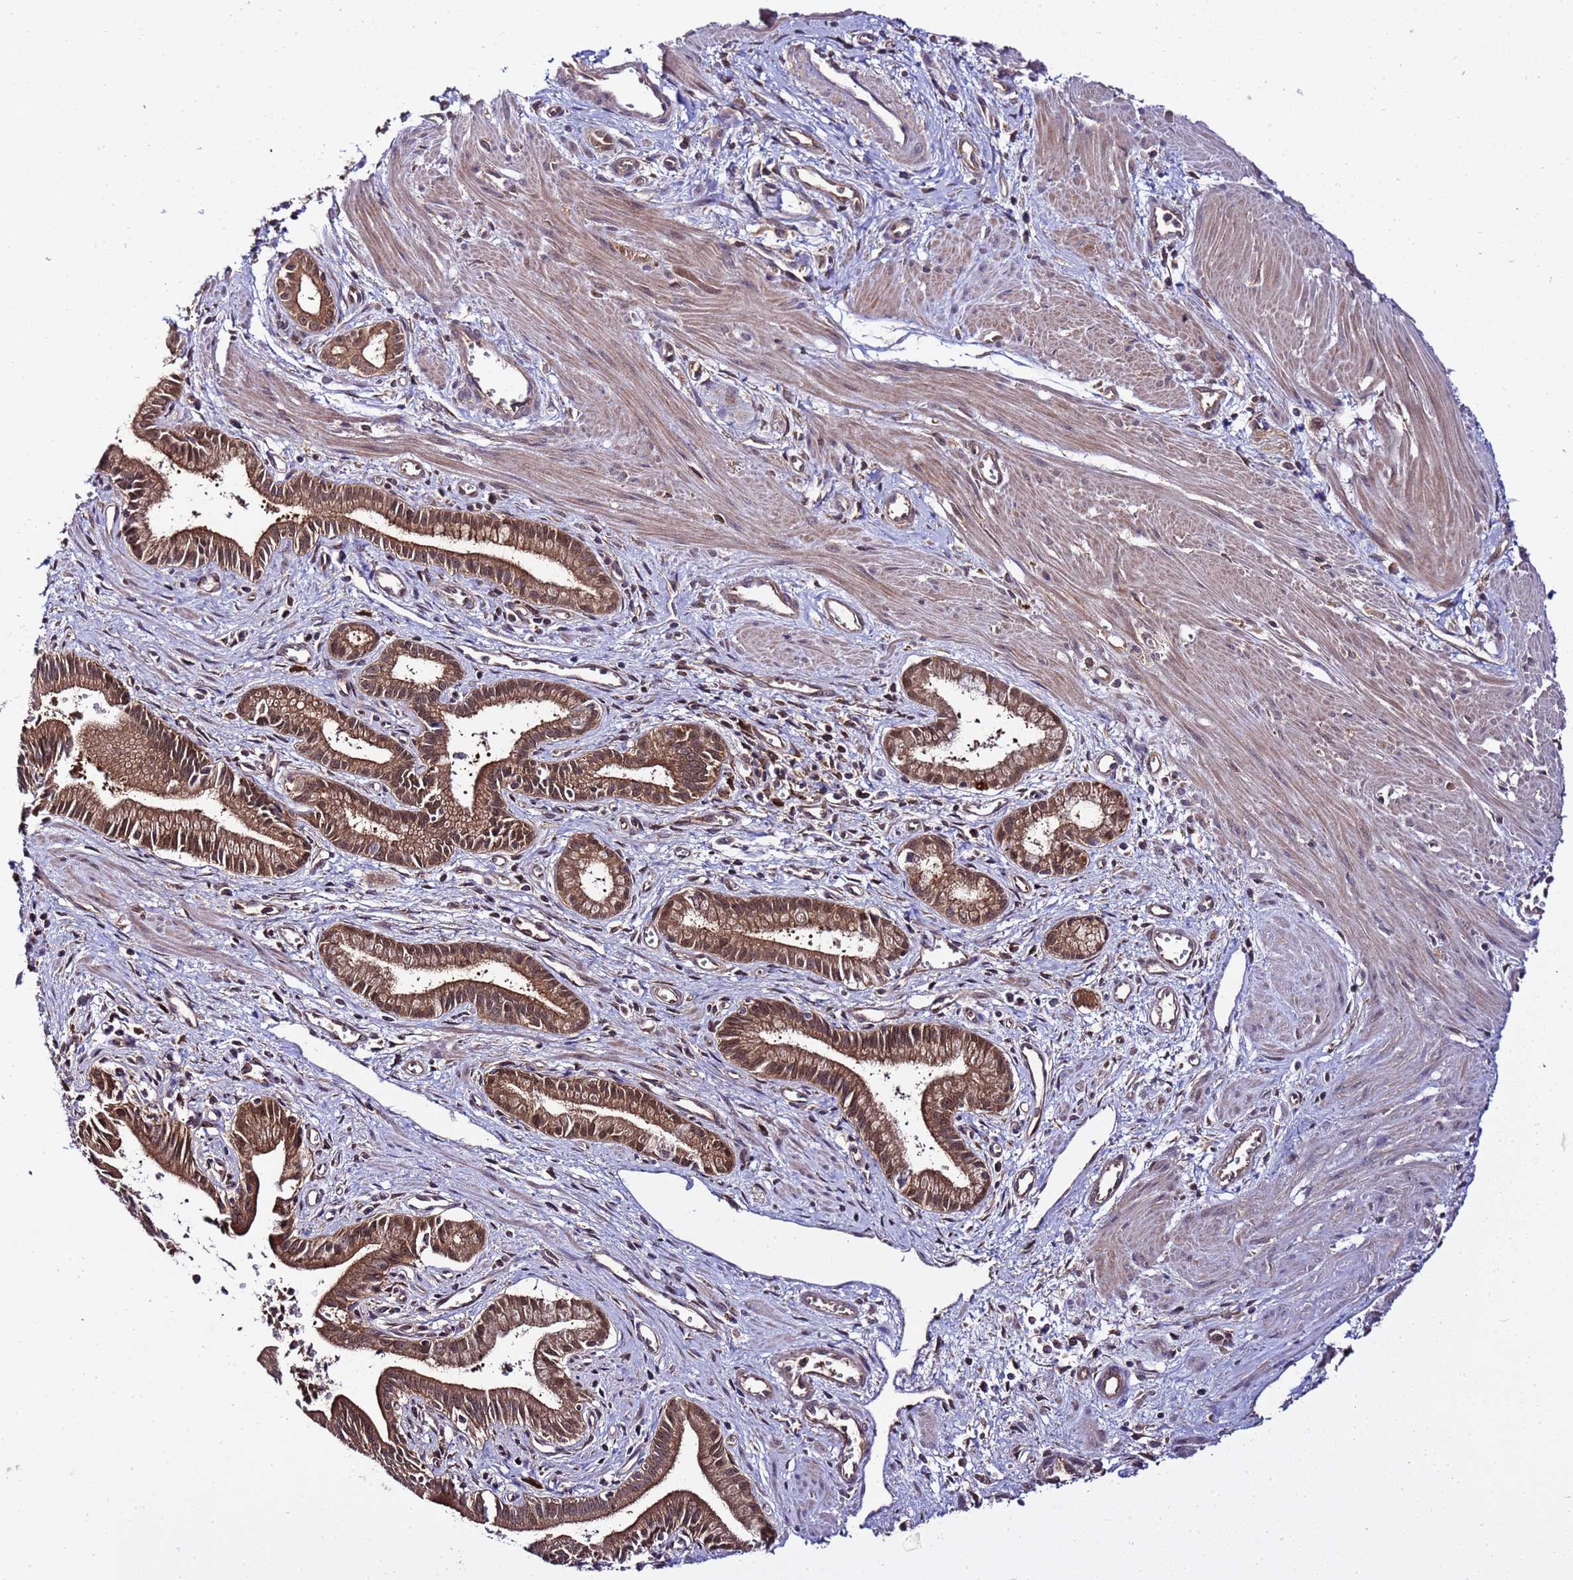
{"staining": {"intensity": "strong", "quantity": ">75%", "location": "cytoplasmic/membranous,nuclear"}, "tissue": "pancreatic cancer", "cell_type": "Tumor cells", "image_type": "cancer", "snomed": [{"axis": "morphology", "description": "Adenocarcinoma, NOS"}, {"axis": "topography", "description": "Pancreas"}], "caption": "Immunohistochemistry micrograph of pancreatic adenocarcinoma stained for a protein (brown), which reveals high levels of strong cytoplasmic/membranous and nuclear expression in about >75% of tumor cells.", "gene": "GSPT2", "patient": {"sex": "male", "age": 78}}